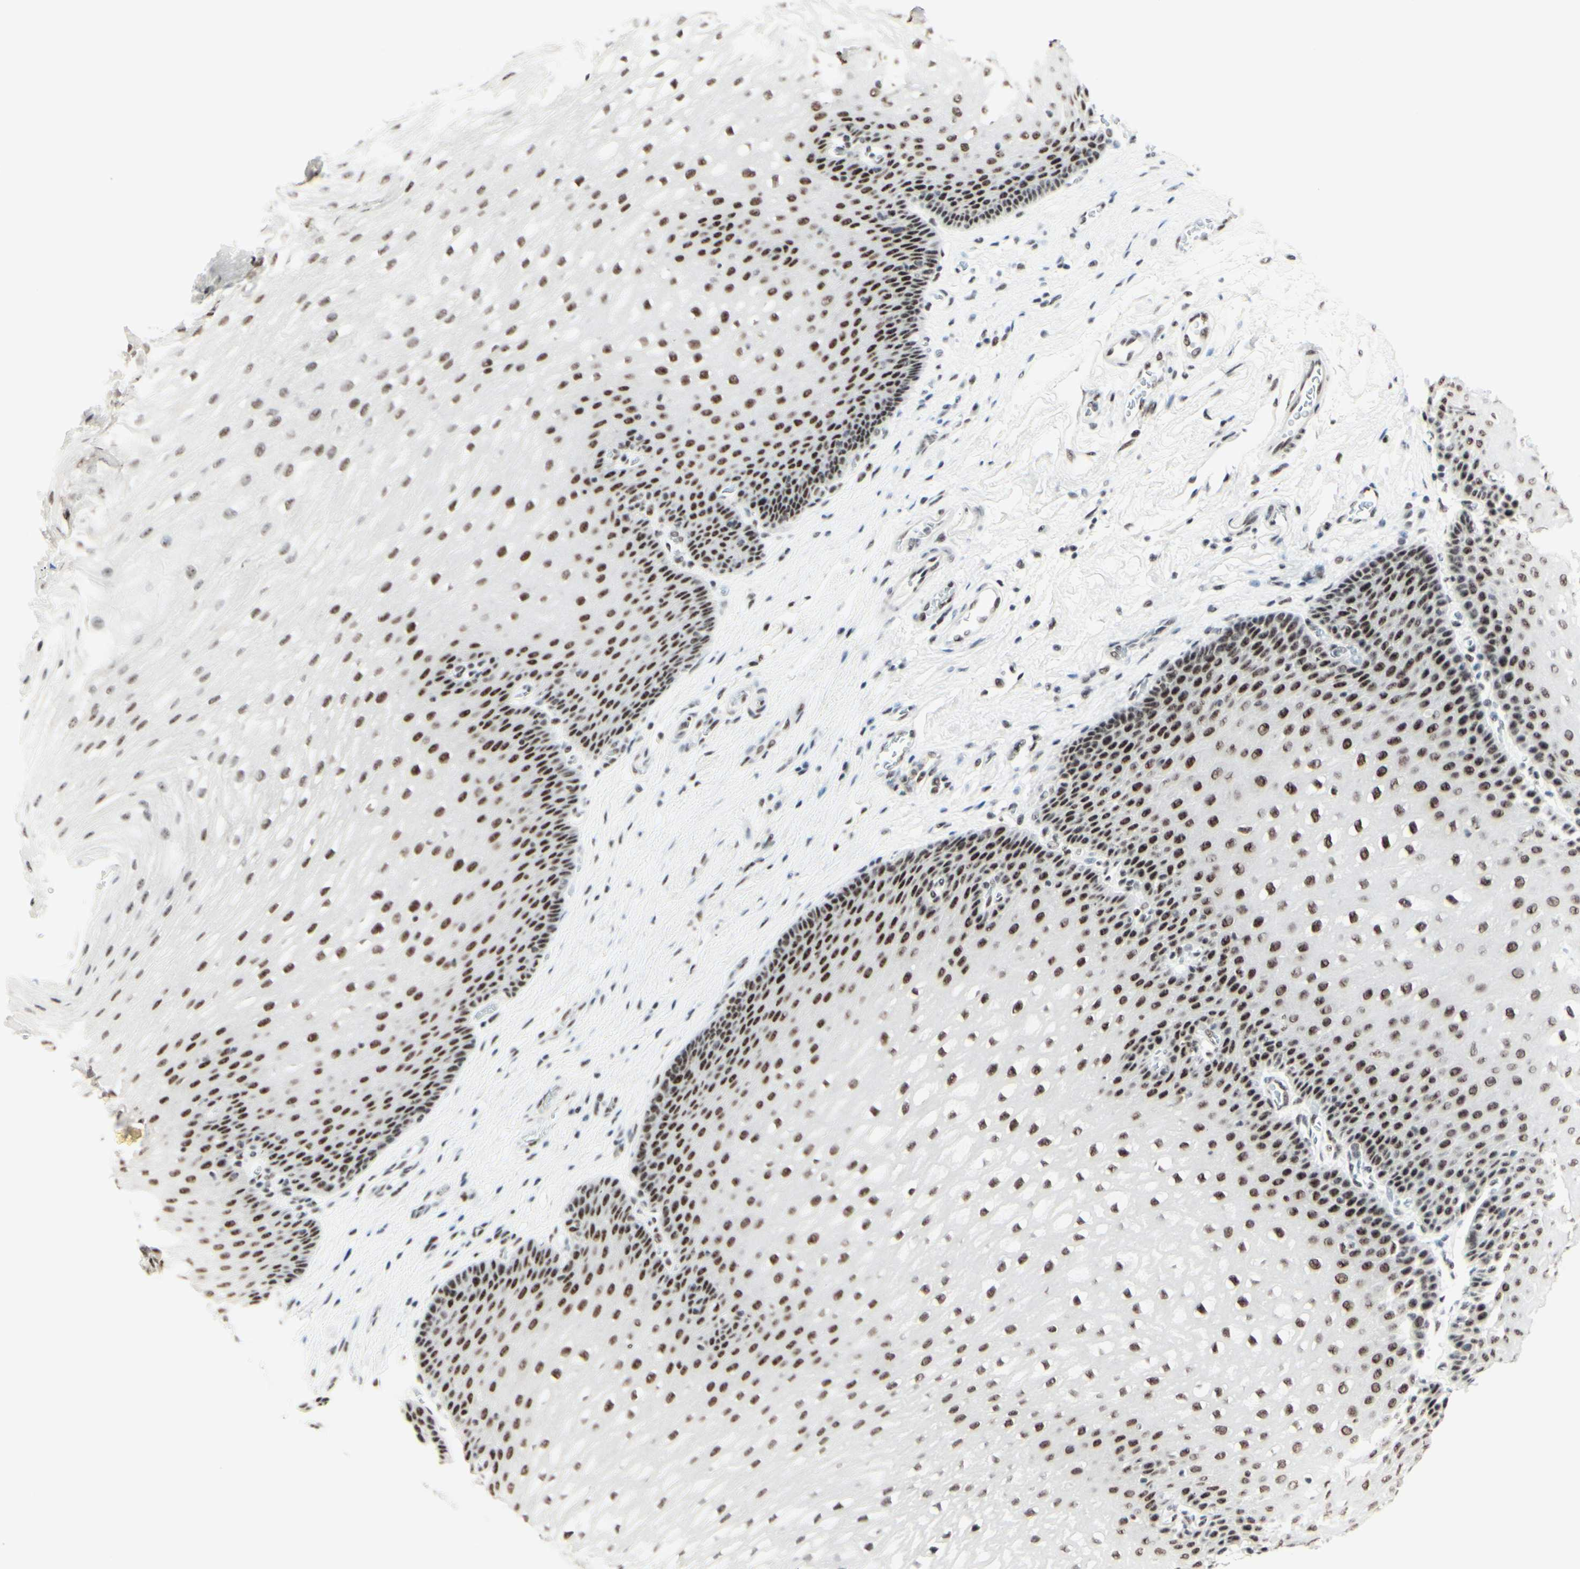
{"staining": {"intensity": "strong", "quantity": "25%-75%", "location": "nuclear"}, "tissue": "esophagus", "cell_type": "Squamous epithelial cells", "image_type": "normal", "snomed": [{"axis": "morphology", "description": "Normal tissue, NOS"}, {"axis": "topography", "description": "Esophagus"}], "caption": "IHC (DAB) staining of benign esophagus reveals strong nuclear protein expression in approximately 25%-75% of squamous epithelial cells. The protein of interest is stained brown, and the nuclei are stained in blue (DAB (3,3'-diaminobenzidine) IHC with brightfield microscopy, high magnification).", "gene": "WTAP", "patient": {"sex": "male", "age": 48}}